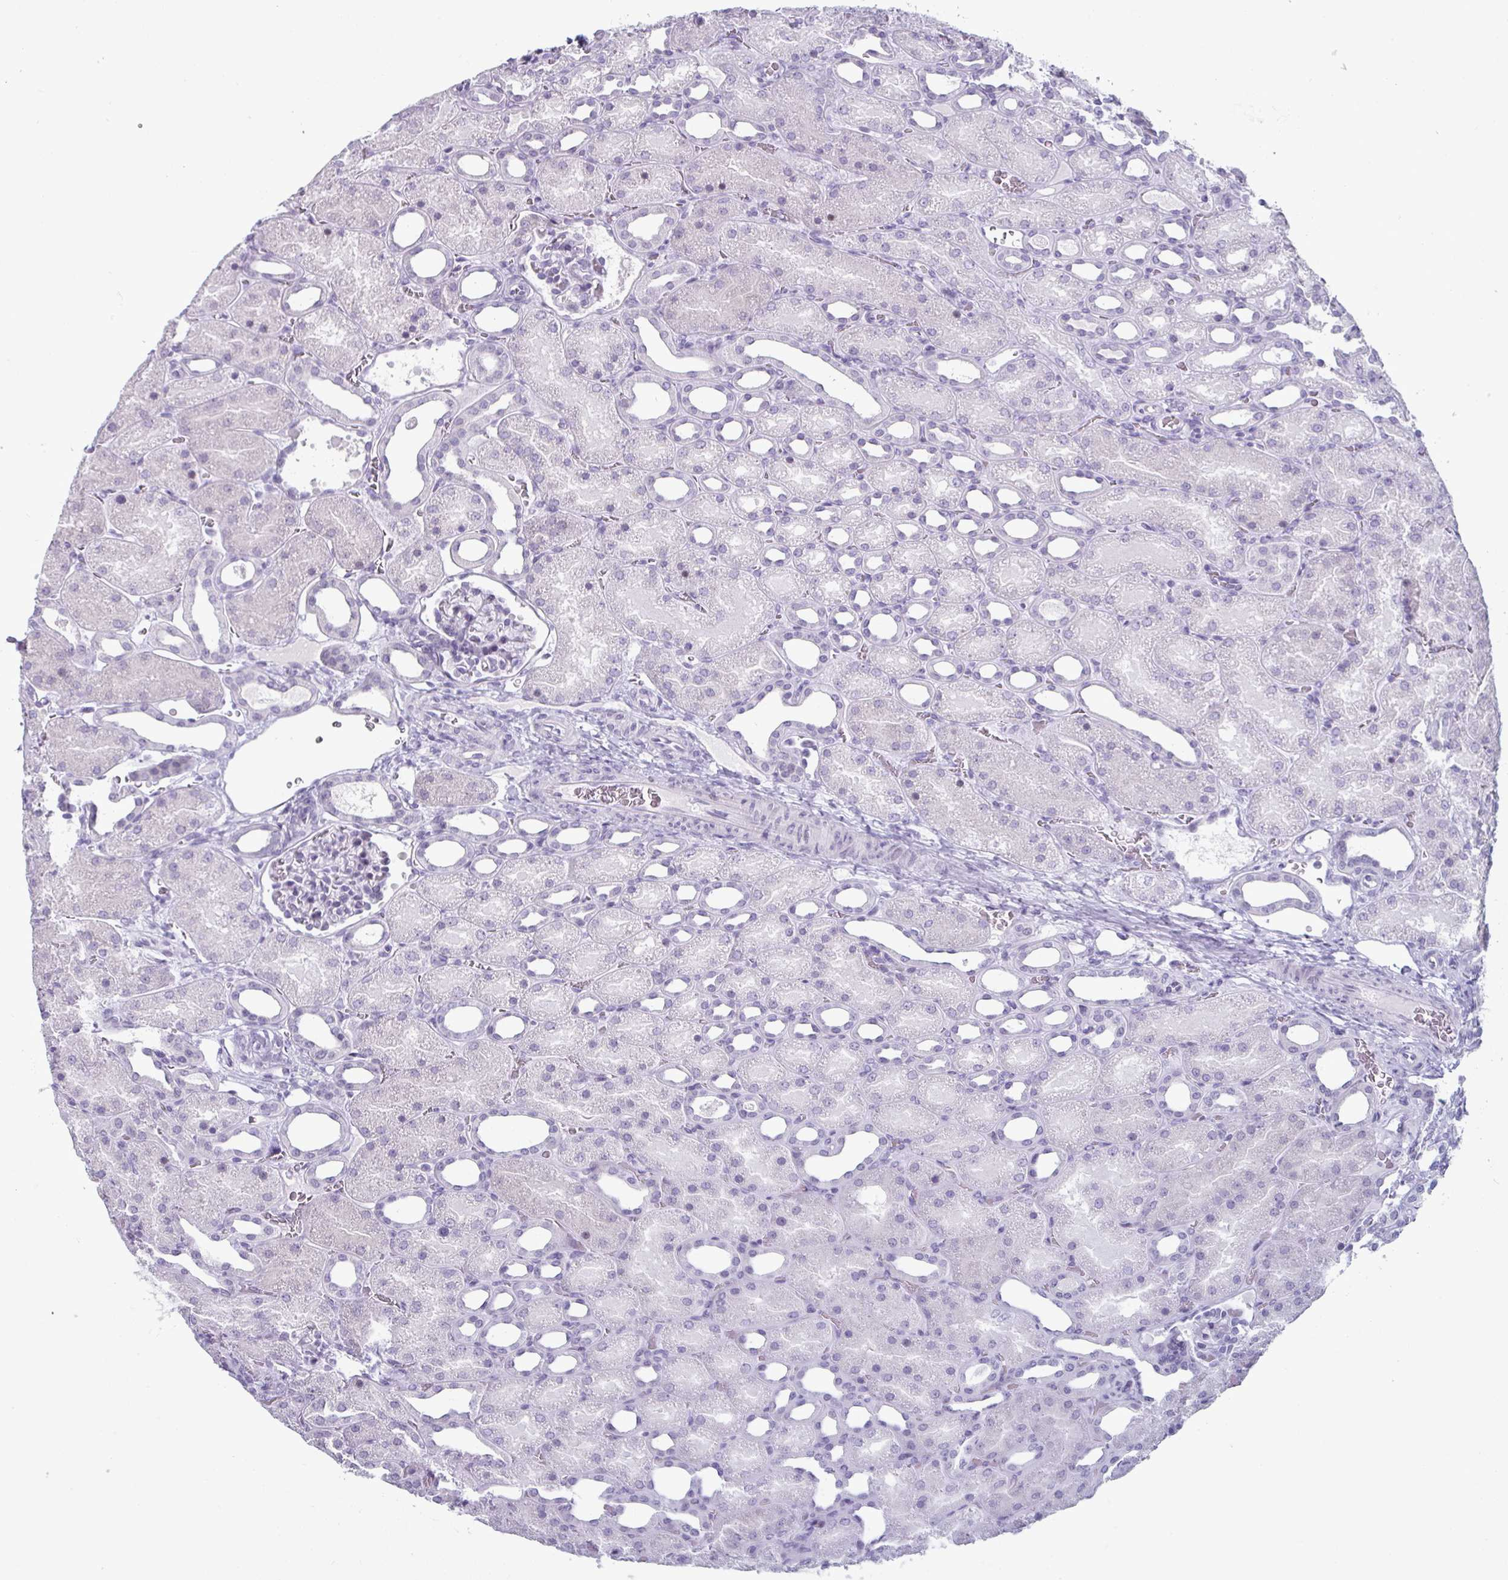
{"staining": {"intensity": "negative", "quantity": "none", "location": "none"}, "tissue": "kidney", "cell_type": "Cells in glomeruli", "image_type": "normal", "snomed": [{"axis": "morphology", "description": "Normal tissue, NOS"}, {"axis": "topography", "description": "Kidney"}], "caption": "This is a photomicrograph of IHC staining of normal kidney, which shows no positivity in cells in glomeruli.", "gene": "VSIG10L", "patient": {"sex": "male", "age": 2}}